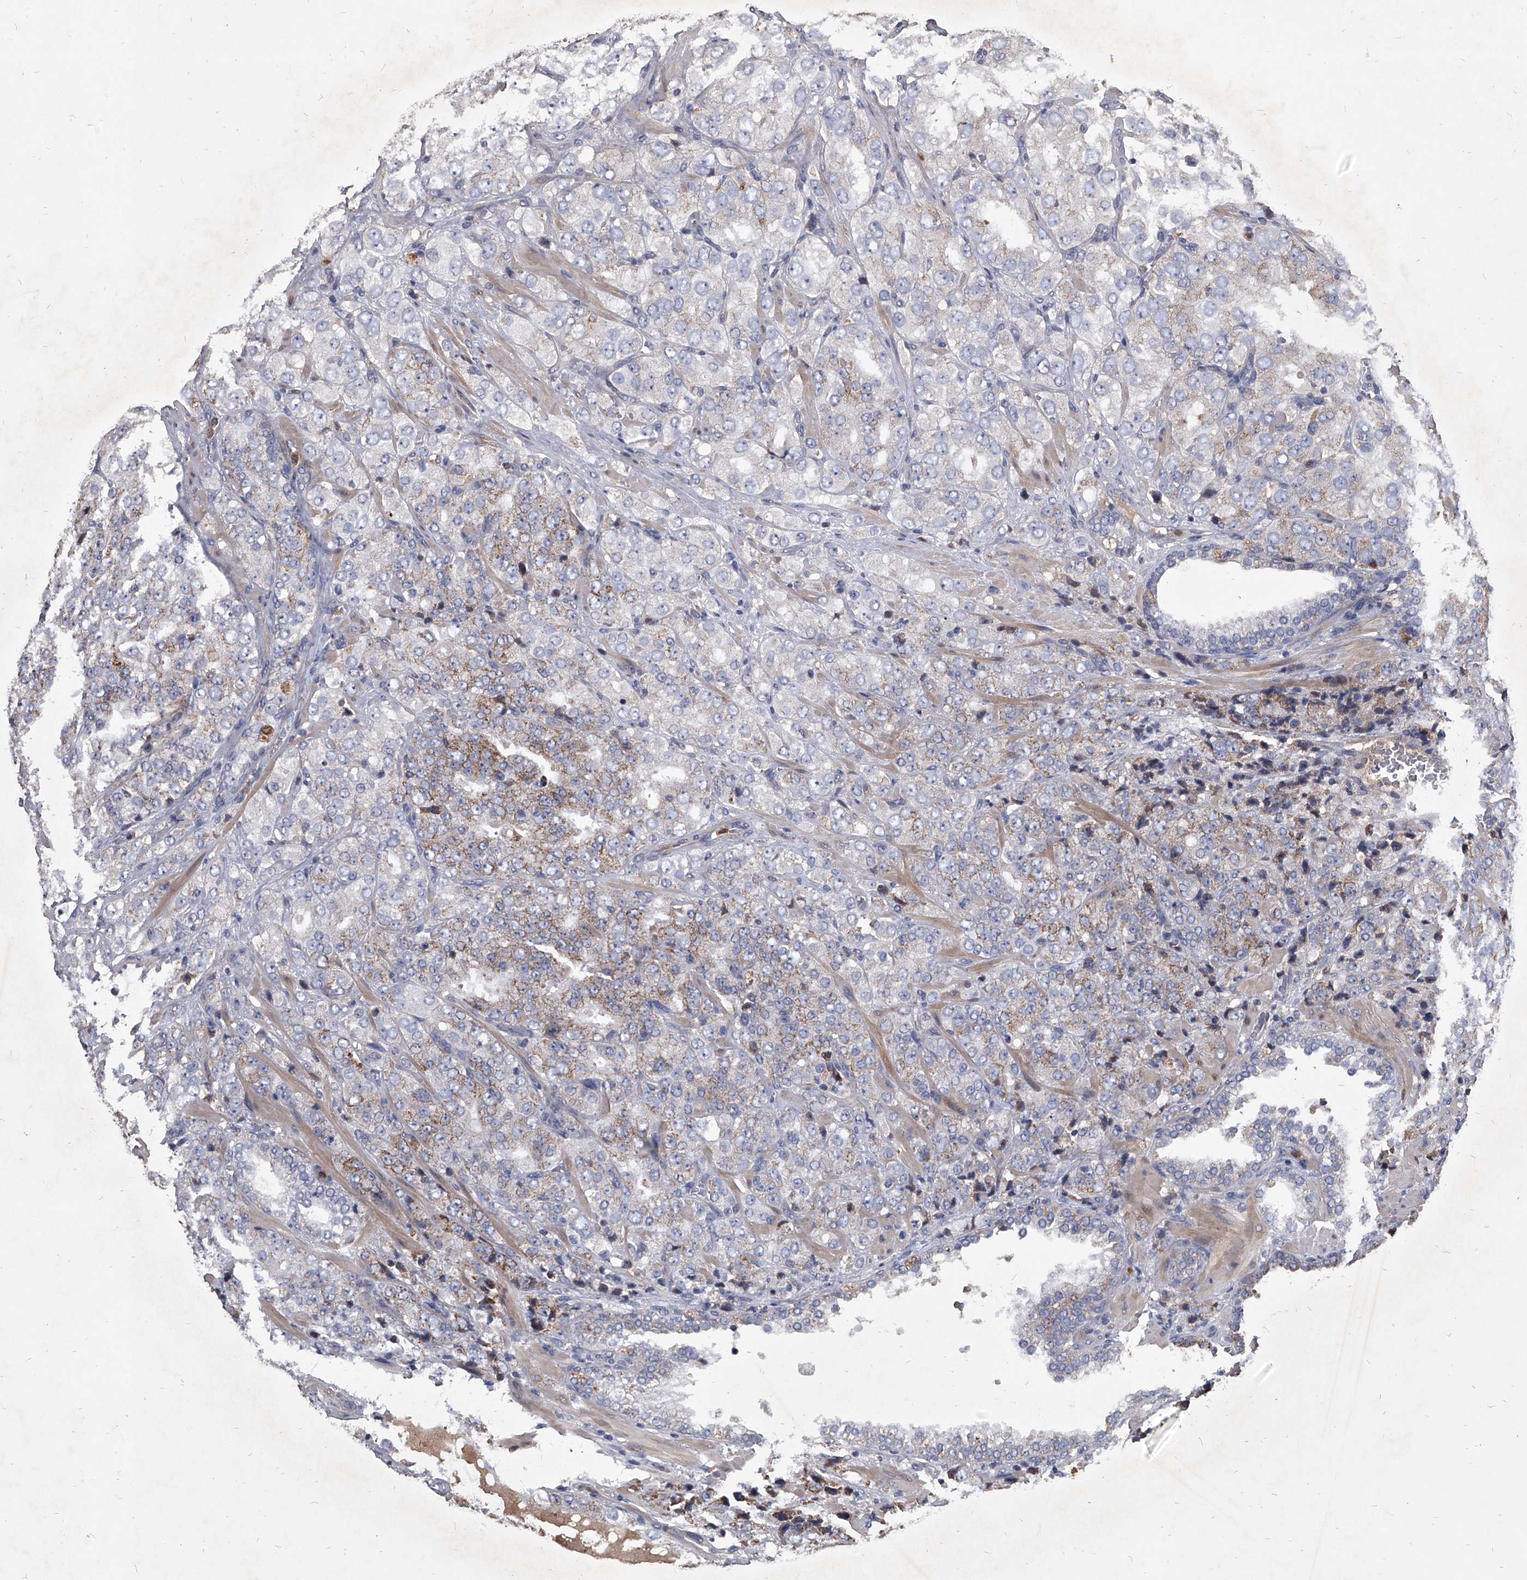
{"staining": {"intensity": "moderate", "quantity": "<25%", "location": "cytoplasmic/membranous"}, "tissue": "prostate cancer", "cell_type": "Tumor cells", "image_type": "cancer", "snomed": [{"axis": "morphology", "description": "Adenocarcinoma, High grade"}, {"axis": "topography", "description": "Prostate"}], "caption": "DAB (3,3'-diaminobenzidine) immunohistochemical staining of prostate cancer displays moderate cytoplasmic/membranous protein expression in approximately <25% of tumor cells. (DAB IHC with brightfield microscopy, high magnification).", "gene": "NRP1", "patient": {"sex": "male", "age": 58}}